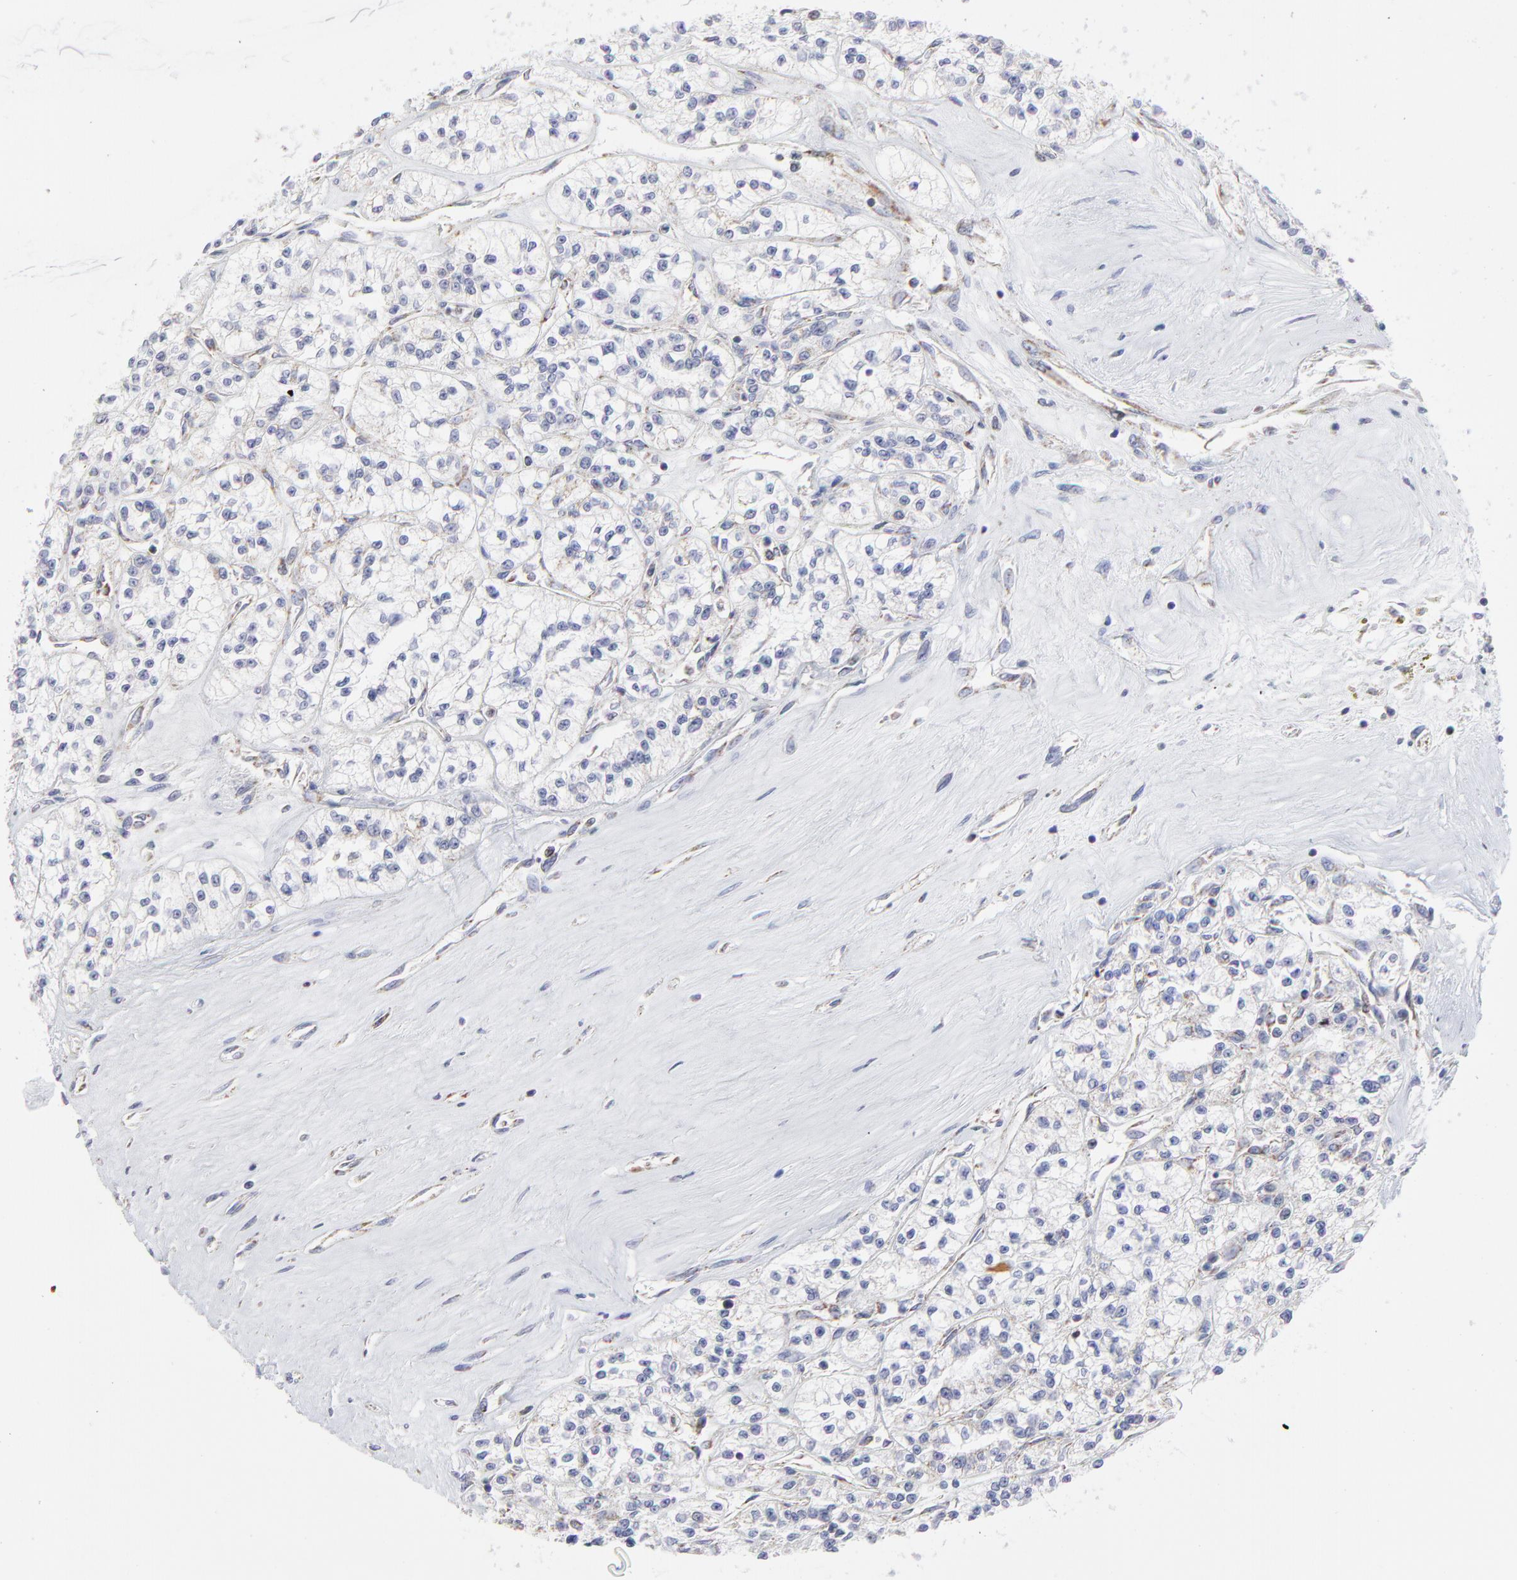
{"staining": {"intensity": "moderate", "quantity": "<25%", "location": "nuclear"}, "tissue": "renal cancer", "cell_type": "Tumor cells", "image_type": "cancer", "snomed": [{"axis": "morphology", "description": "Adenocarcinoma, NOS"}, {"axis": "topography", "description": "Kidney"}], "caption": "Immunohistochemistry (DAB (3,3'-diaminobenzidine)) staining of renal cancer reveals moderate nuclear protein positivity in approximately <25% of tumor cells.", "gene": "NCAPH", "patient": {"sex": "female", "age": 76}}